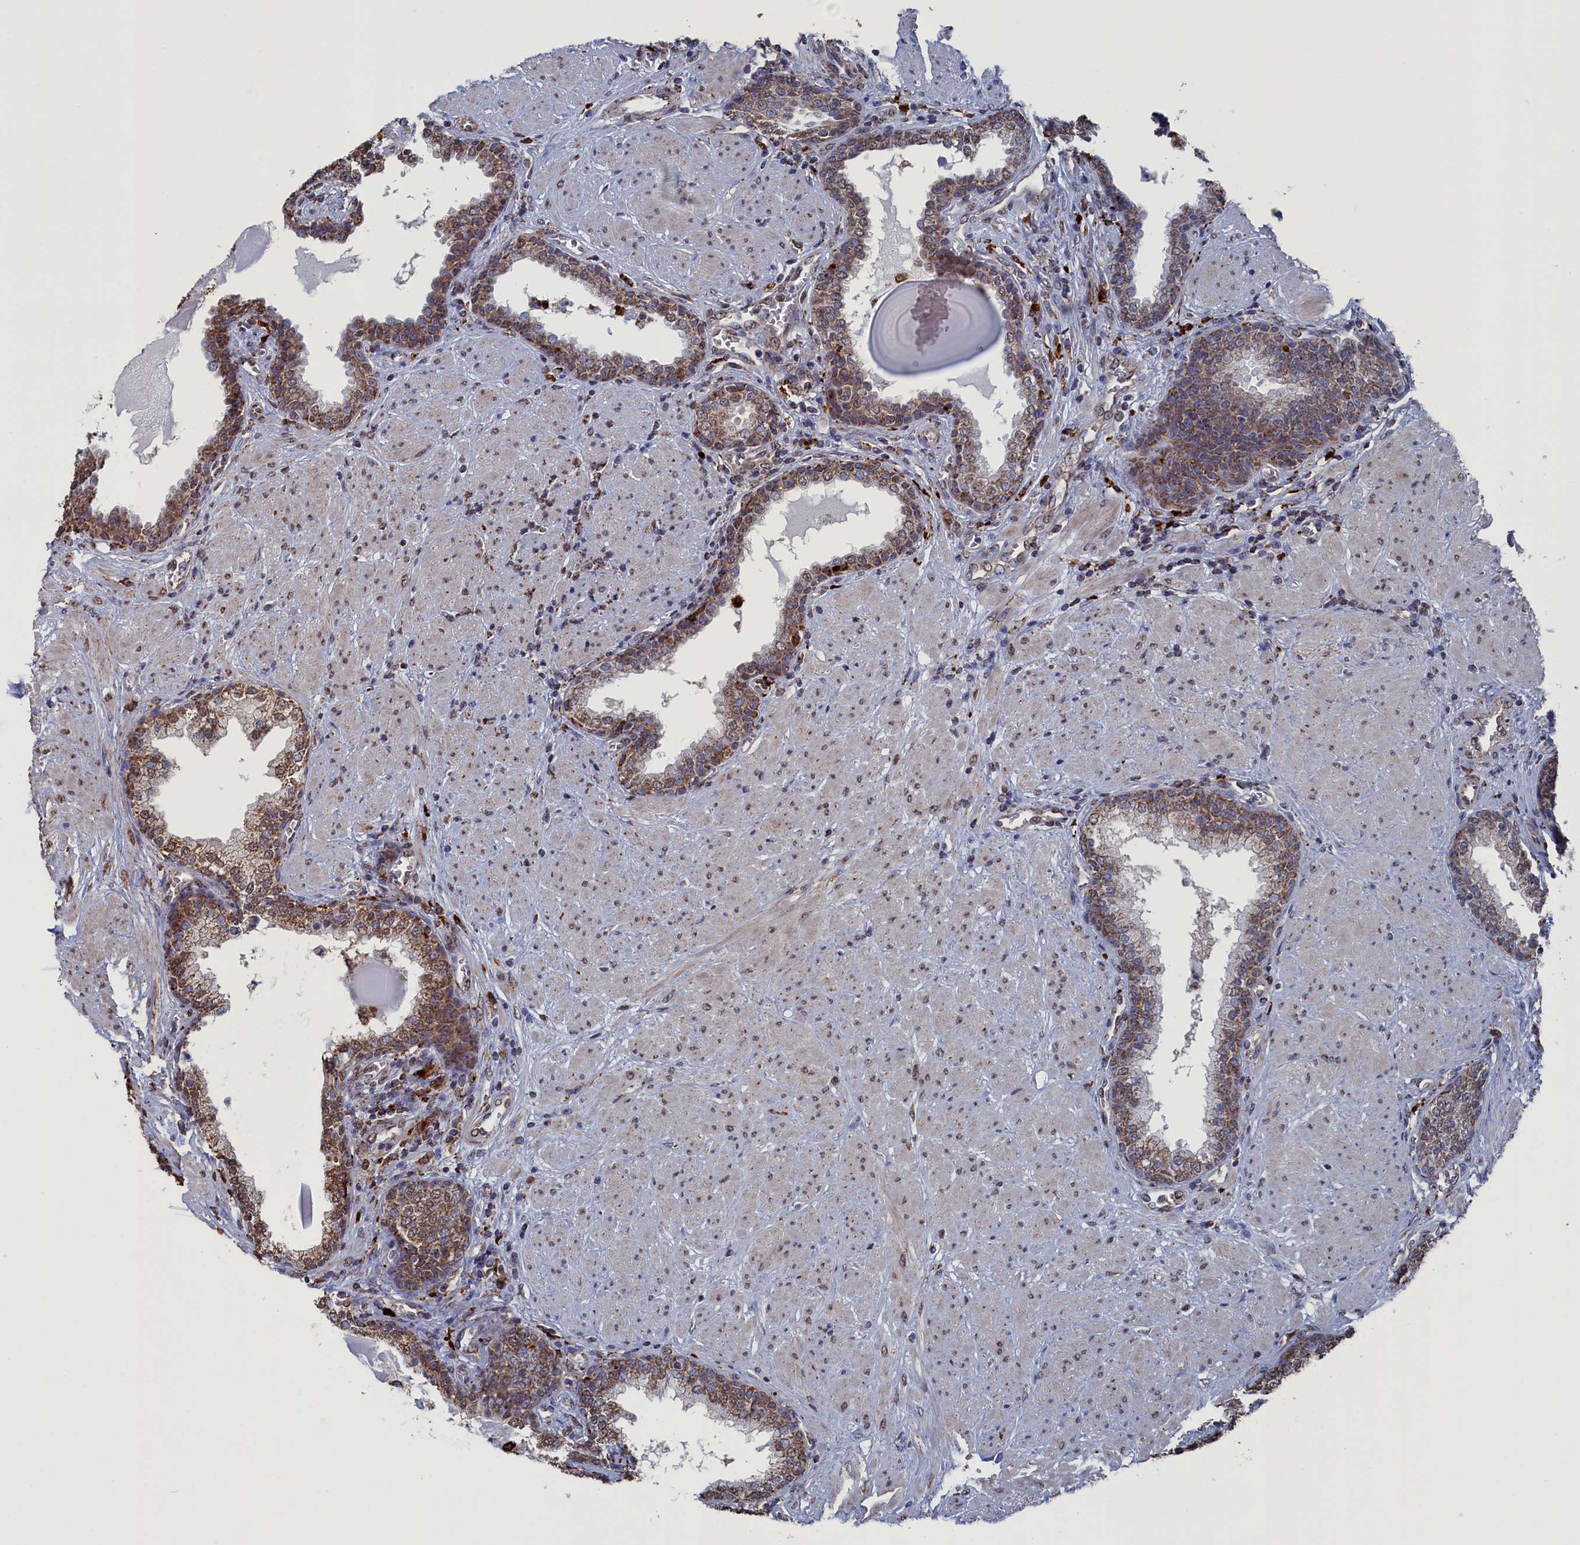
{"staining": {"intensity": "moderate", "quantity": ">75%", "location": "cytoplasmic/membranous,nuclear"}, "tissue": "prostate", "cell_type": "Glandular cells", "image_type": "normal", "snomed": [{"axis": "morphology", "description": "Normal tissue, NOS"}, {"axis": "topography", "description": "Prostate"}], "caption": "Glandular cells demonstrate medium levels of moderate cytoplasmic/membranous,nuclear staining in approximately >75% of cells in unremarkable prostate. (IHC, brightfield microscopy, high magnification).", "gene": "SMG9", "patient": {"sex": "male", "age": 51}}